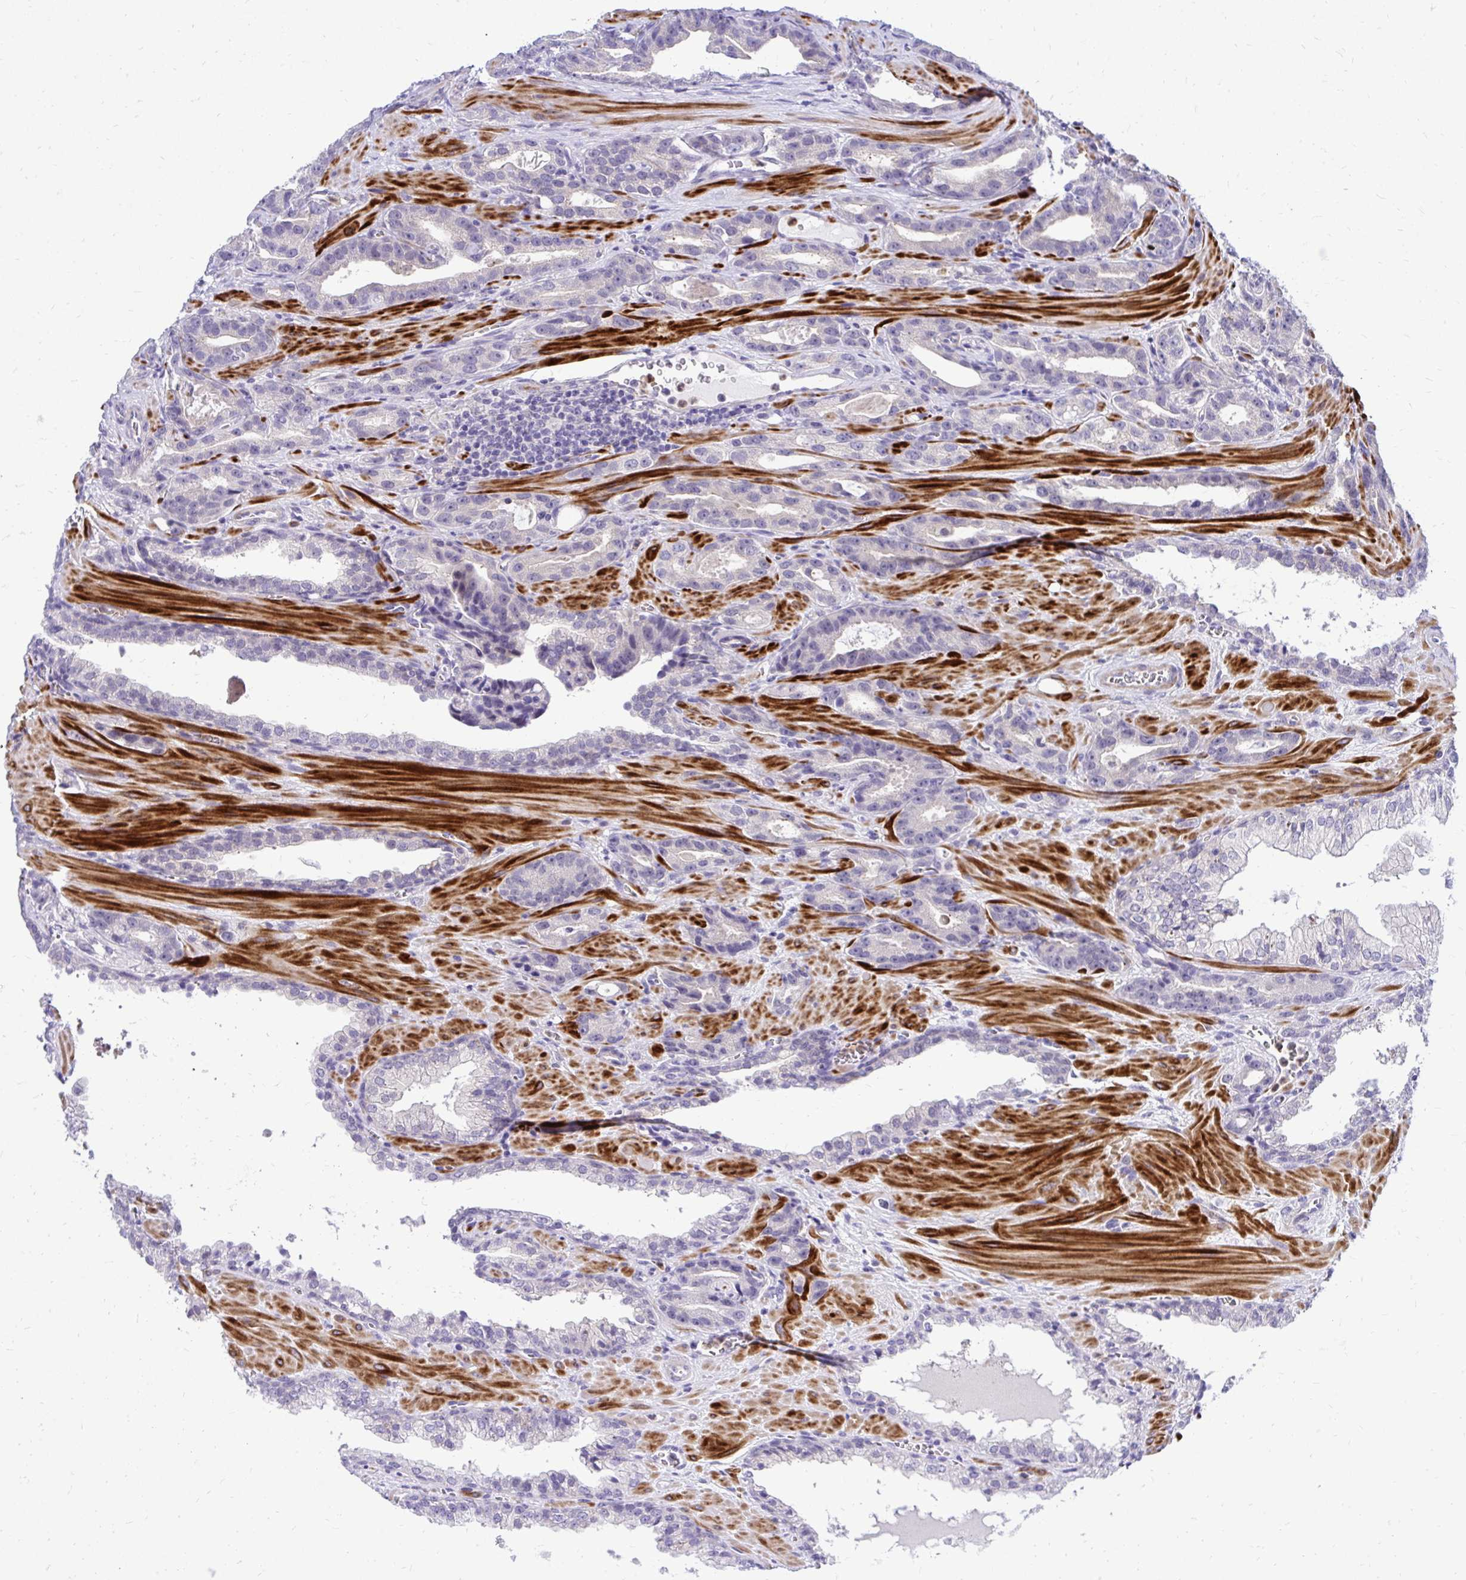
{"staining": {"intensity": "negative", "quantity": "none", "location": "none"}, "tissue": "prostate cancer", "cell_type": "Tumor cells", "image_type": "cancer", "snomed": [{"axis": "morphology", "description": "Adenocarcinoma, High grade"}, {"axis": "topography", "description": "Prostate"}], "caption": "Human prostate cancer (adenocarcinoma (high-grade)) stained for a protein using immunohistochemistry reveals no positivity in tumor cells.", "gene": "ZSWIM9", "patient": {"sex": "male", "age": 65}}